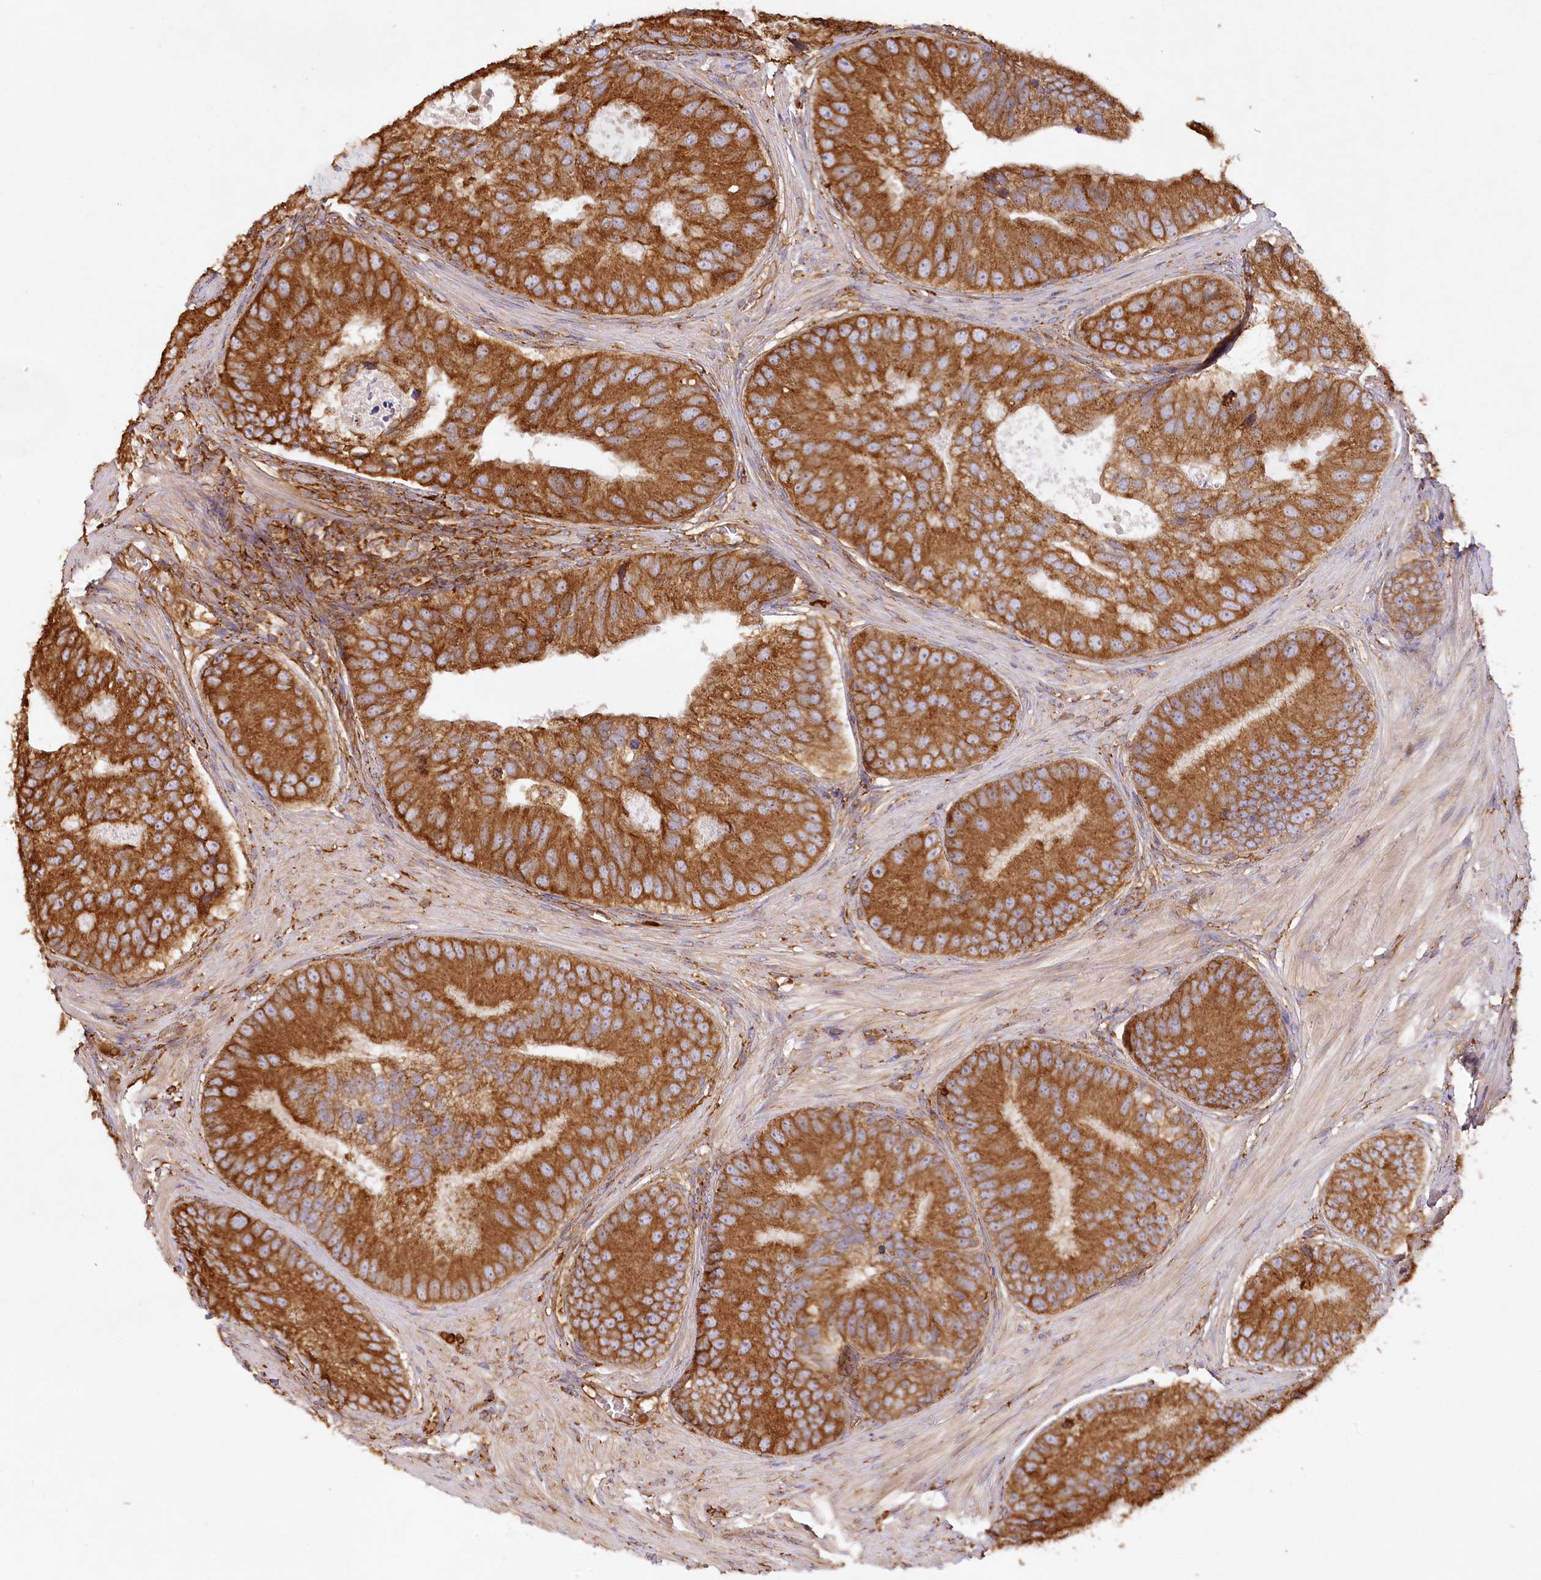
{"staining": {"intensity": "strong", "quantity": ">75%", "location": "cytoplasmic/membranous"}, "tissue": "prostate cancer", "cell_type": "Tumor cells", "image_type": "cancer", "snomed": [{"axis": "morphology", "description": "Adenocarcinoma, High grade"}, {"axis": "topography", "description": "Prostate"}], "caption": "This photomicrograph reveals IHC staining of adenocarcinoma (high-grade) (prostate), with high strong cytoplasmic/membranous positivity in about >75% of tumor cells.", "gene": "ACAP2", "patient": {"sex": "male", "age": 70}}